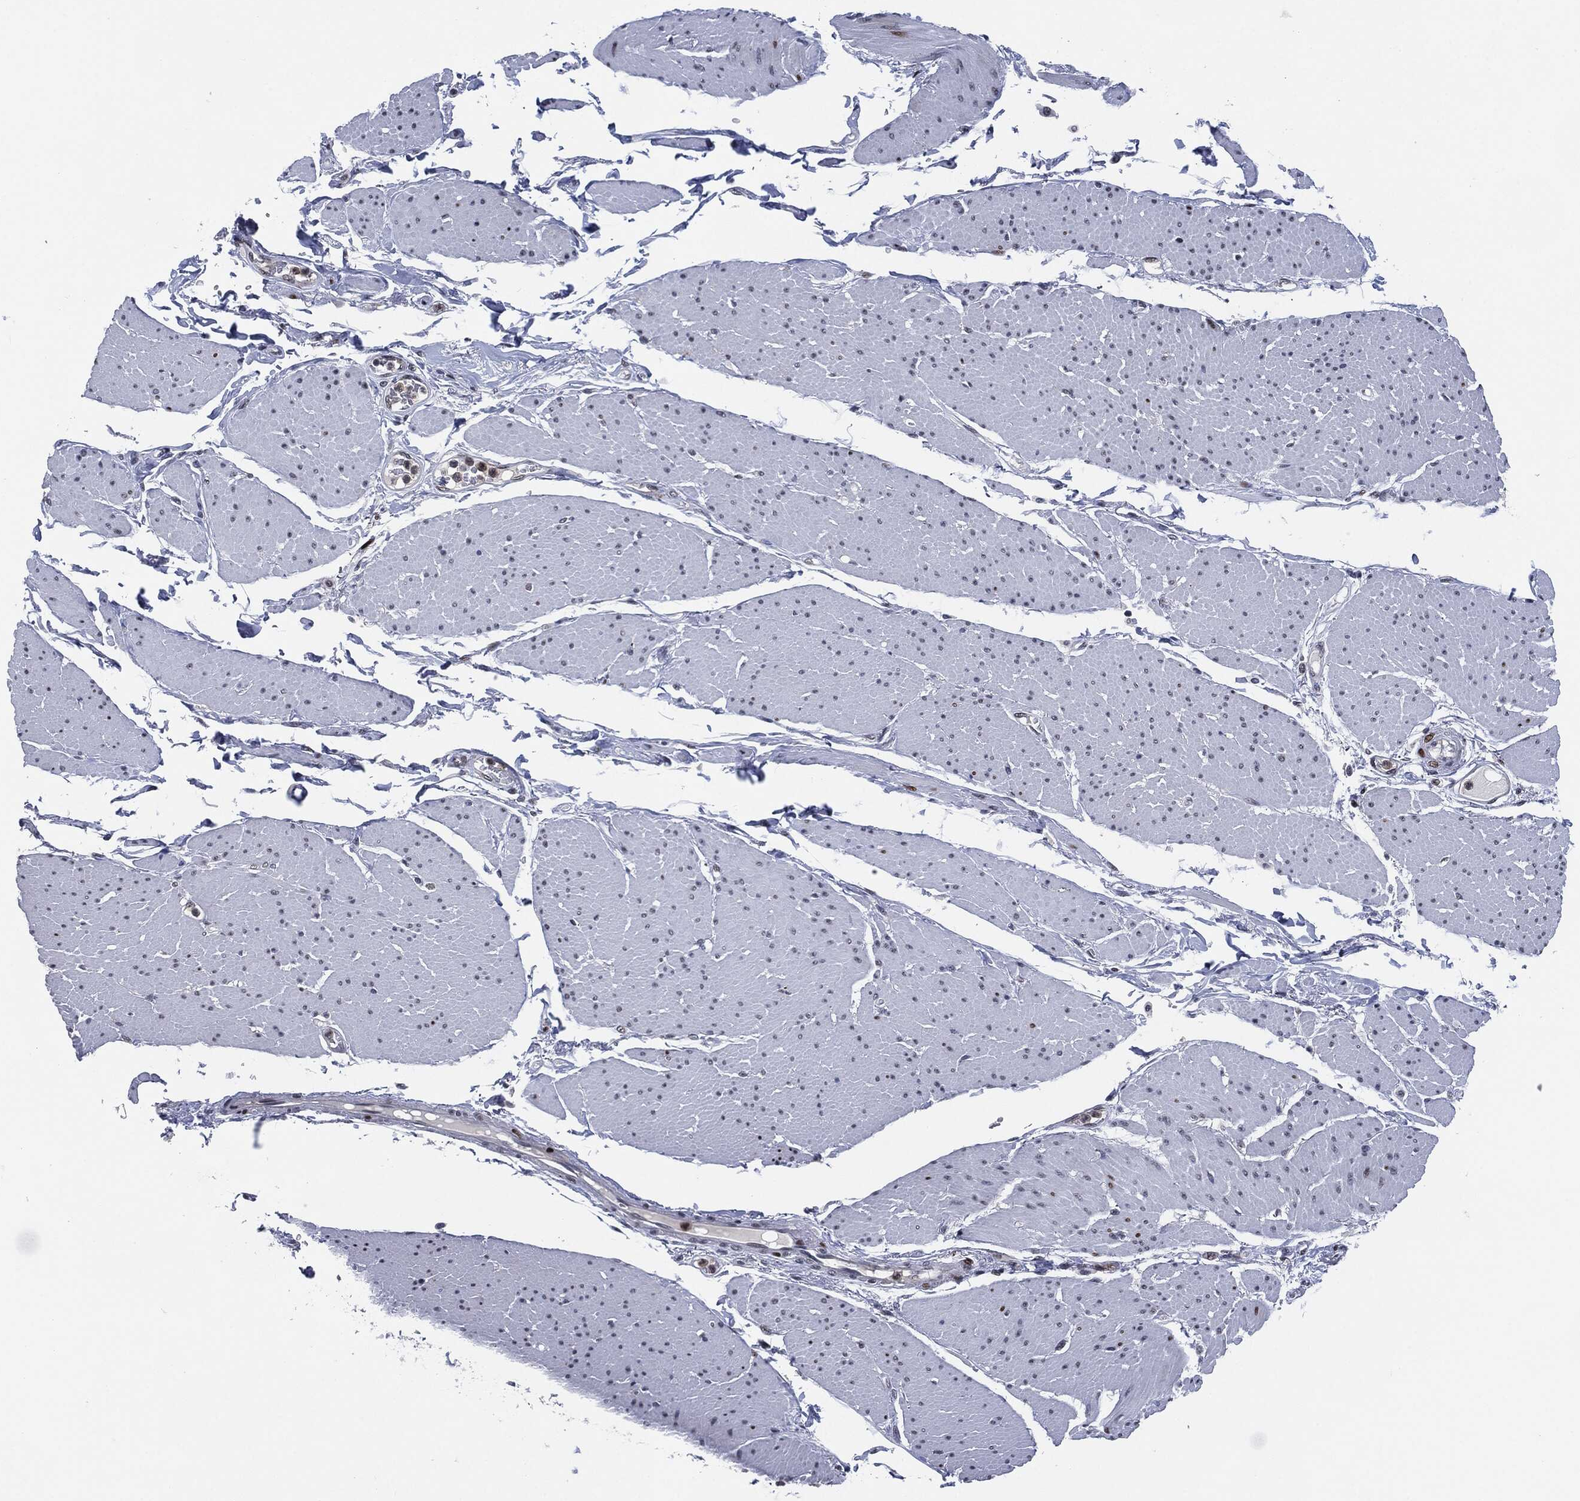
{"staining": {"intensity": "negative", "quantity": "none", "location": "none"}, "tissue": "smooth muscle", "cell_type": "Smooth muscle cells", "image_type": "normal", "snomed": [{"axis": "morphology", "description": "Normal tissue, NOS"}, {"axis": "topography", "description": "Smooth muscle"}, {"axis": "topography", "description": "Anal"}], "caption": "IHC photomicrograph of benign smooth muscle stained for a protein (brown), which displays no expression in smooth muscle cells.", "gene": "AKT2", "patient": {"sex": "male", "age": 83}}